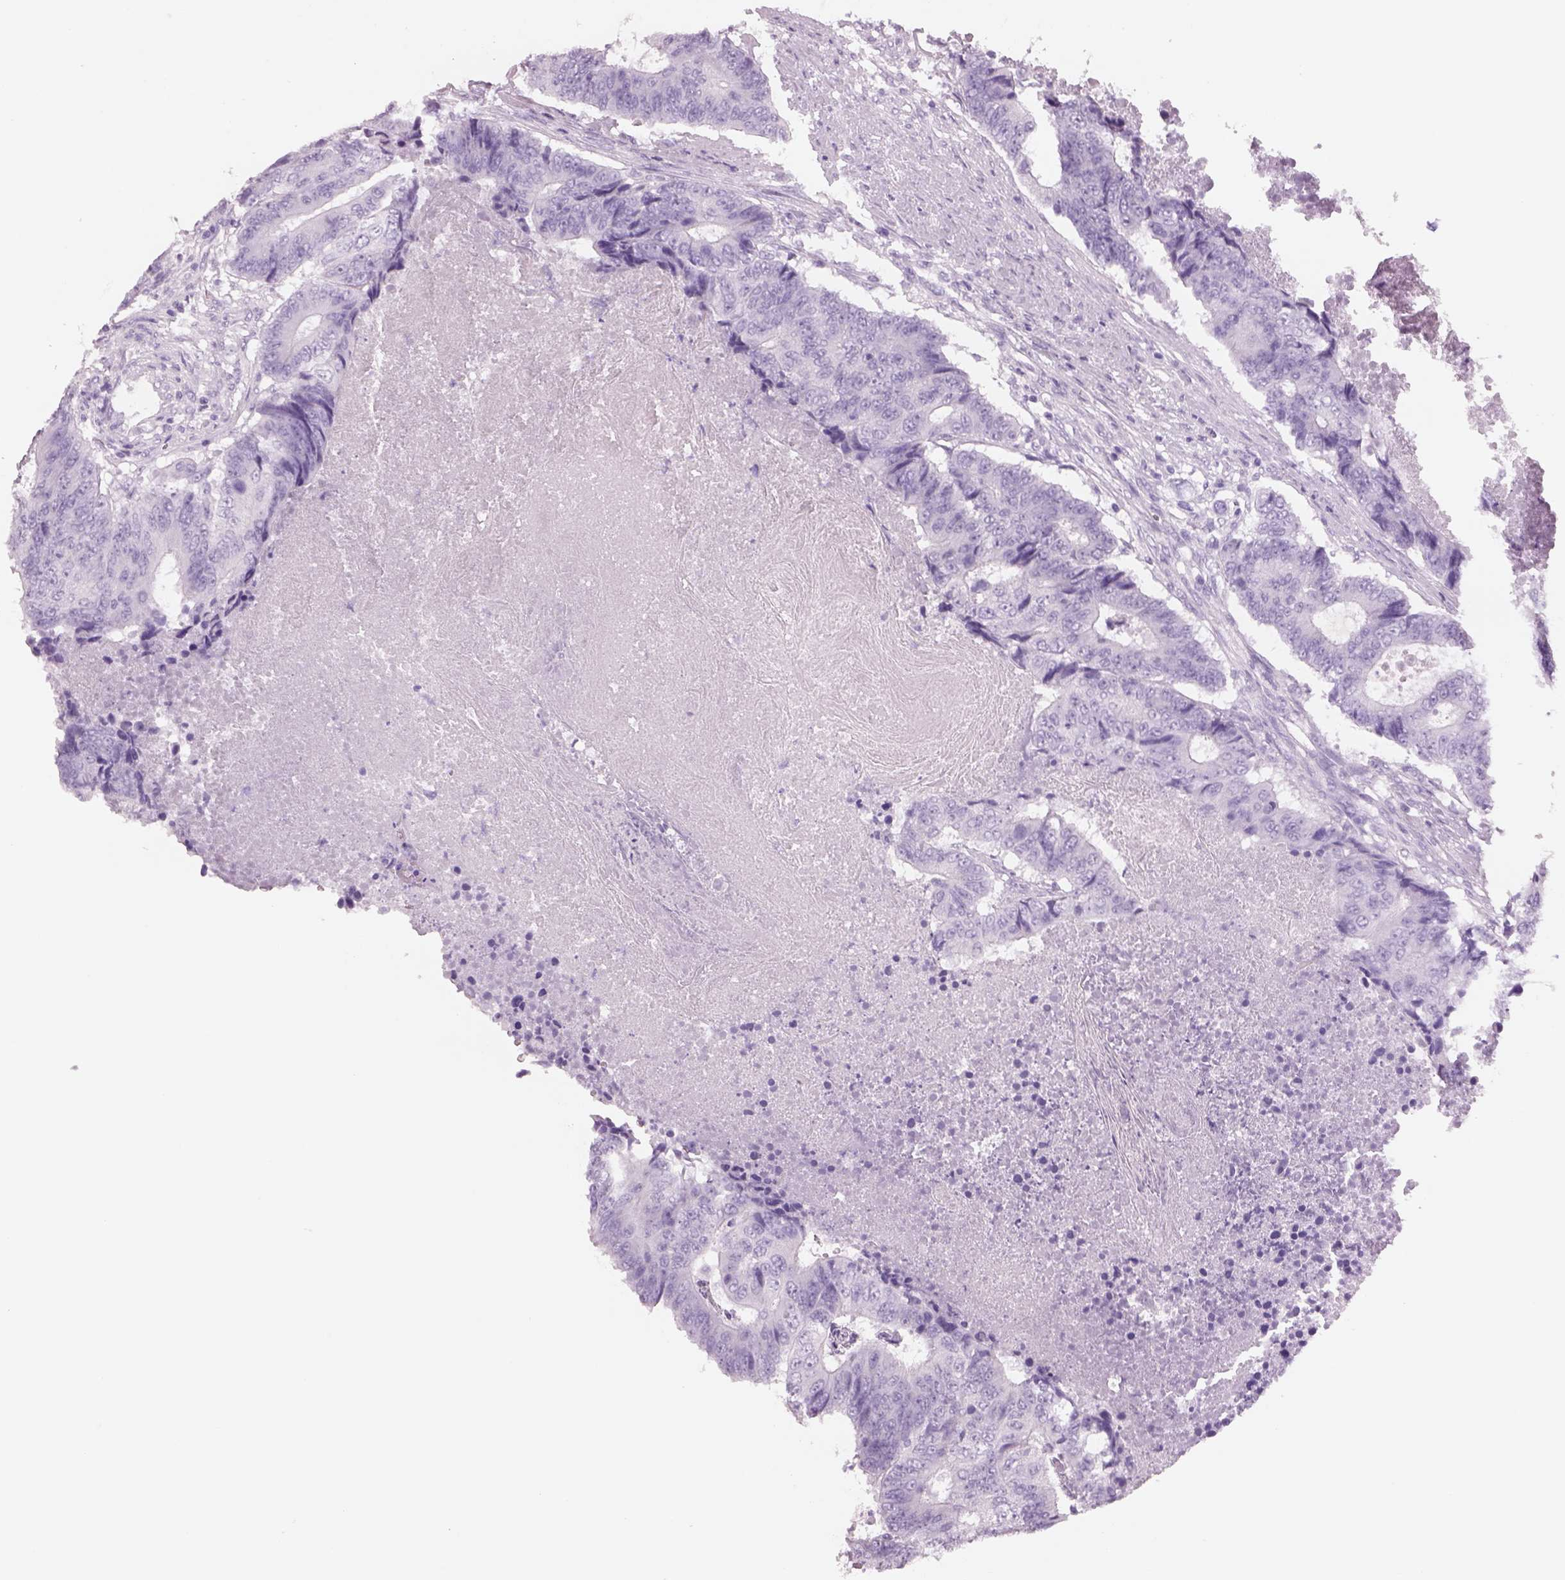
{"staining": {"intensity": "negative", "quantity": "none", "location": "none"}, "tissue": "colorectal cancer", "cell_type": "Tumor cells", "image_type": "cancer", "snomed": [{"axis": "morphology", "description": "Adenocarcinoma, NOS"}, {"axis": "topography", "description": "Colon"}], "caption": "There is no significant positivity in tumor cells of colorectal cancer (adenocarcinoma).", "gene": "RHO", "patient": {"sex": "female", "age": 48}}